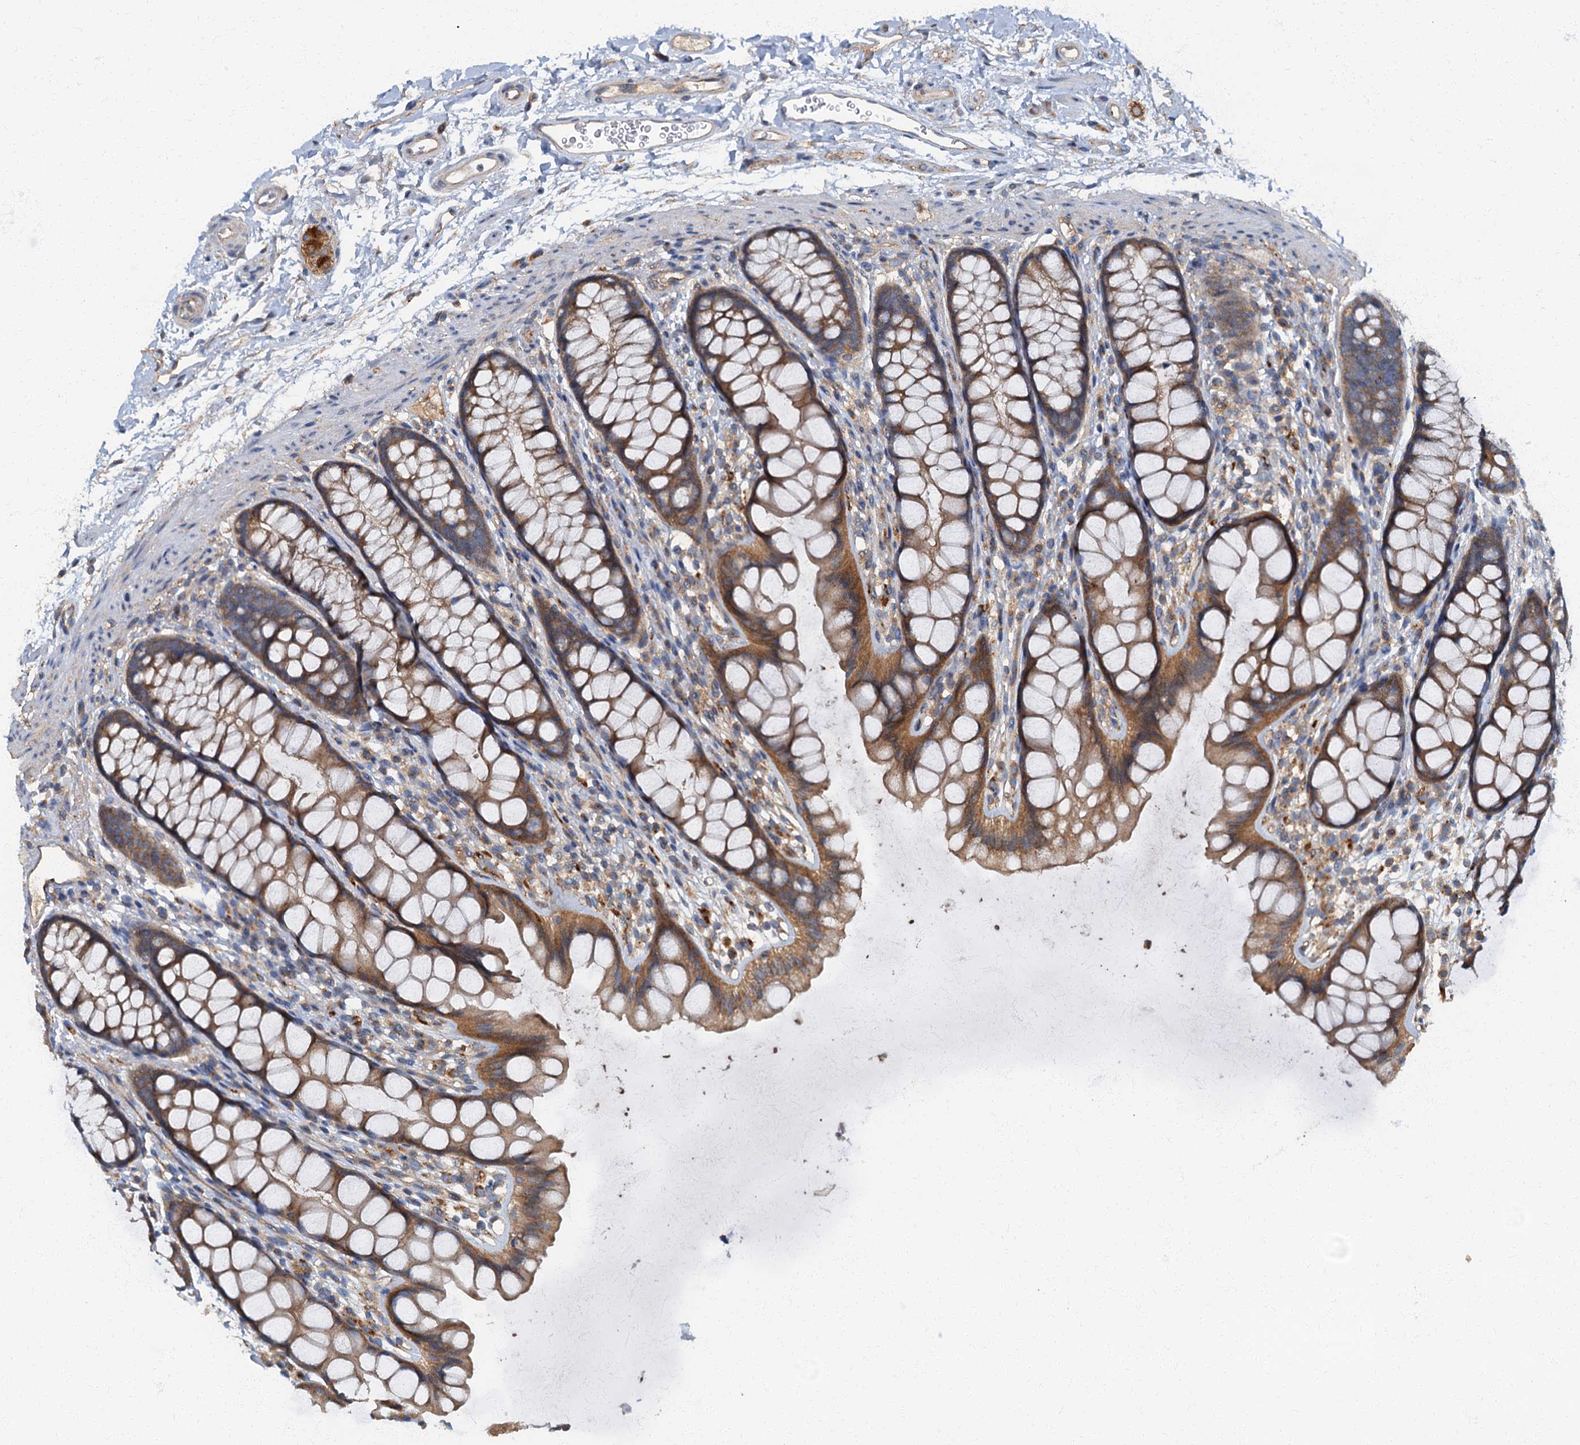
{"staining": {"intensity": "moderate", "quantity": ">75%", "location": "cytoplasmic/membranous"}, "tissue": "rectum", "cell_type": "Glandular cells", "image_type": "normal", "snomed": [{"axis": "morphology", "description": "Normal tissue, NOS"}, {"axis": "topography", "description": "Rectum"}], "caption": "Protein expression analysis of normal rectum shows moderate cytoplasmic/membranous expression in about >75% of glandular cells.", "gene": "ARL11", "patient": {"sex": "female", "age": 65}}